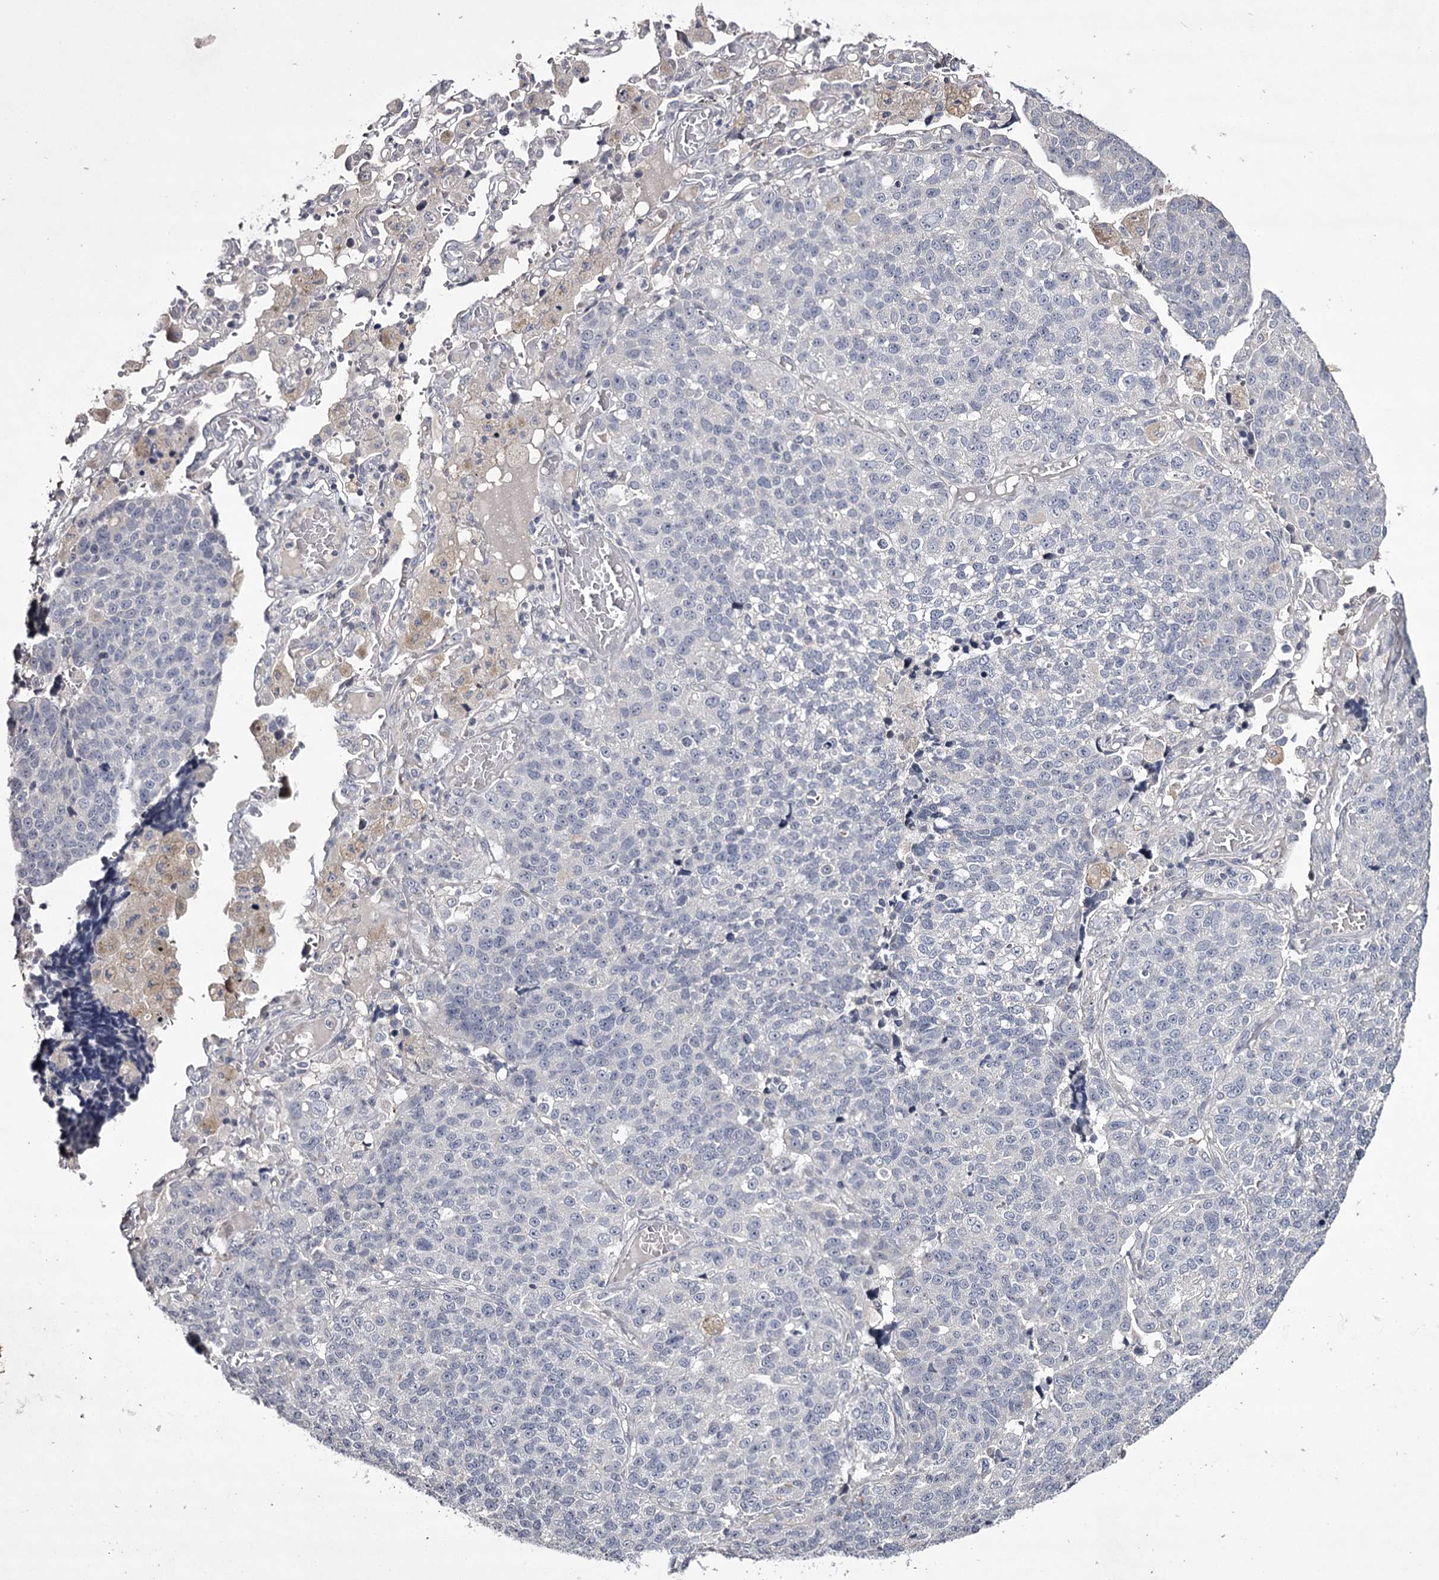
{"staining": {"intensity": "negative", "quantity": "none", "location": "none"}, "tissue": "lung cancer", "cell_type": "Tumor cells", "image_type": "cancer", "snomed": [{"axis": "morphology", "description": "Adenocarcinoma, NOS"}, {"axis": "topography", "description": "Lung"}], "caption": "This micrograph is of lung adenocarcinoma stained with immunohistochemistry to label a protein in brown with the nuclei are counter-stained blue. There is no positivity in tumor cells.", "gene": "PRM2", "patient": {"sex": "male", "age": 49}}